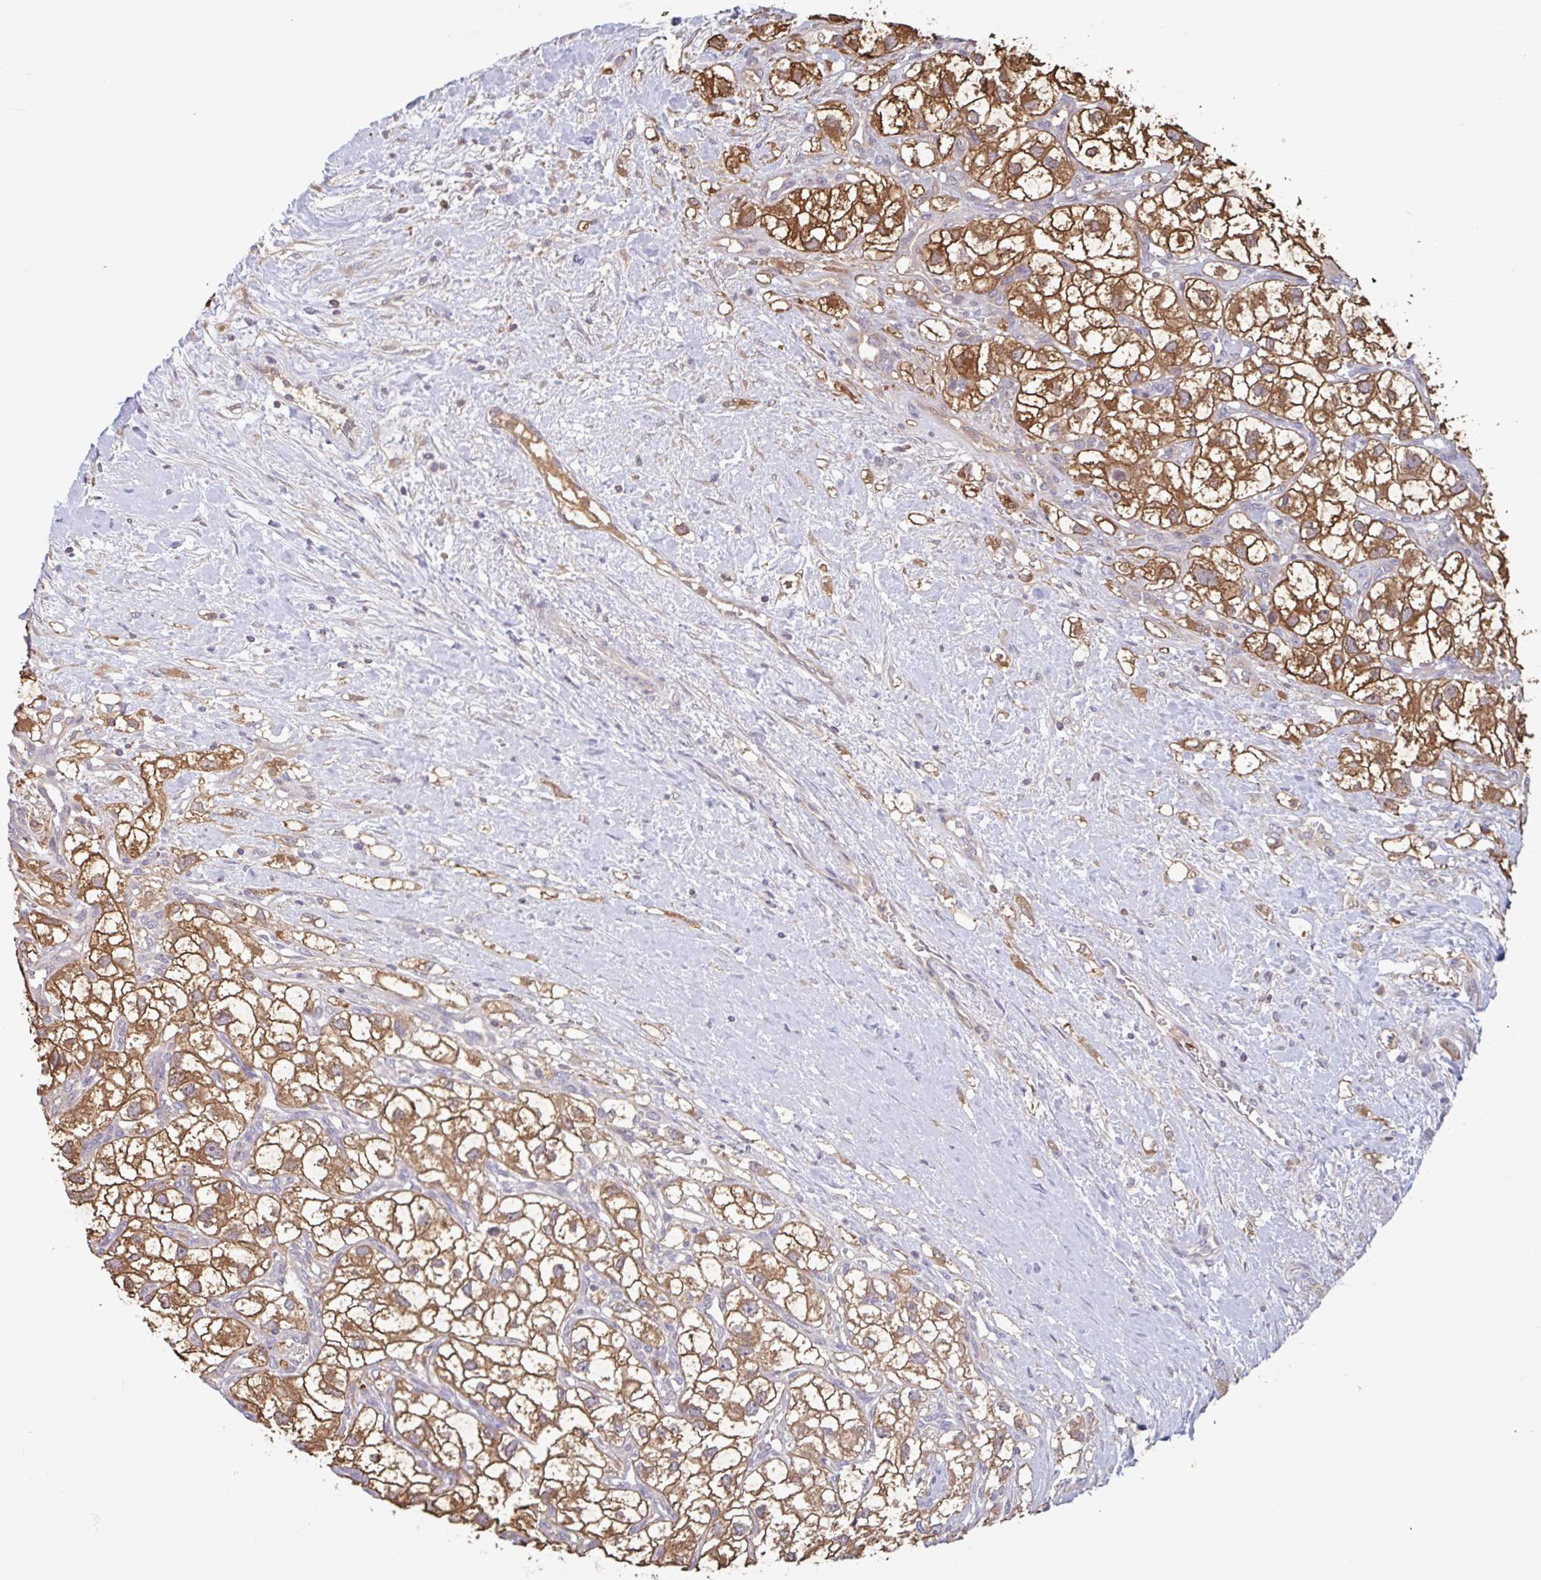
{"staining": {"intensity": "strong", "quantity": ">75%", "location": "cytoplasmic/membranous"}, "tissue": "renal cancer", "cell_type": "Tumor cells", "image_type": "cancer", "snomed": [{"axis": "morphology", "description": "Adenocarcinoma, NOS"}, {"axis": "topography", "description": "Kidney"}], "caption": "Immunohistochemistry histopathology image of neoplastic tissue: human renal adenocarcinoma stained using immunohistochemistry shows high levels of strong protein expression localized specifically in the cytoplasmic/membranous of tumor cells, appearing as a cytoplasmic/membranous brown color.", "gene": "OTOP2", "patient": {"sex": "male", "age": 59}}